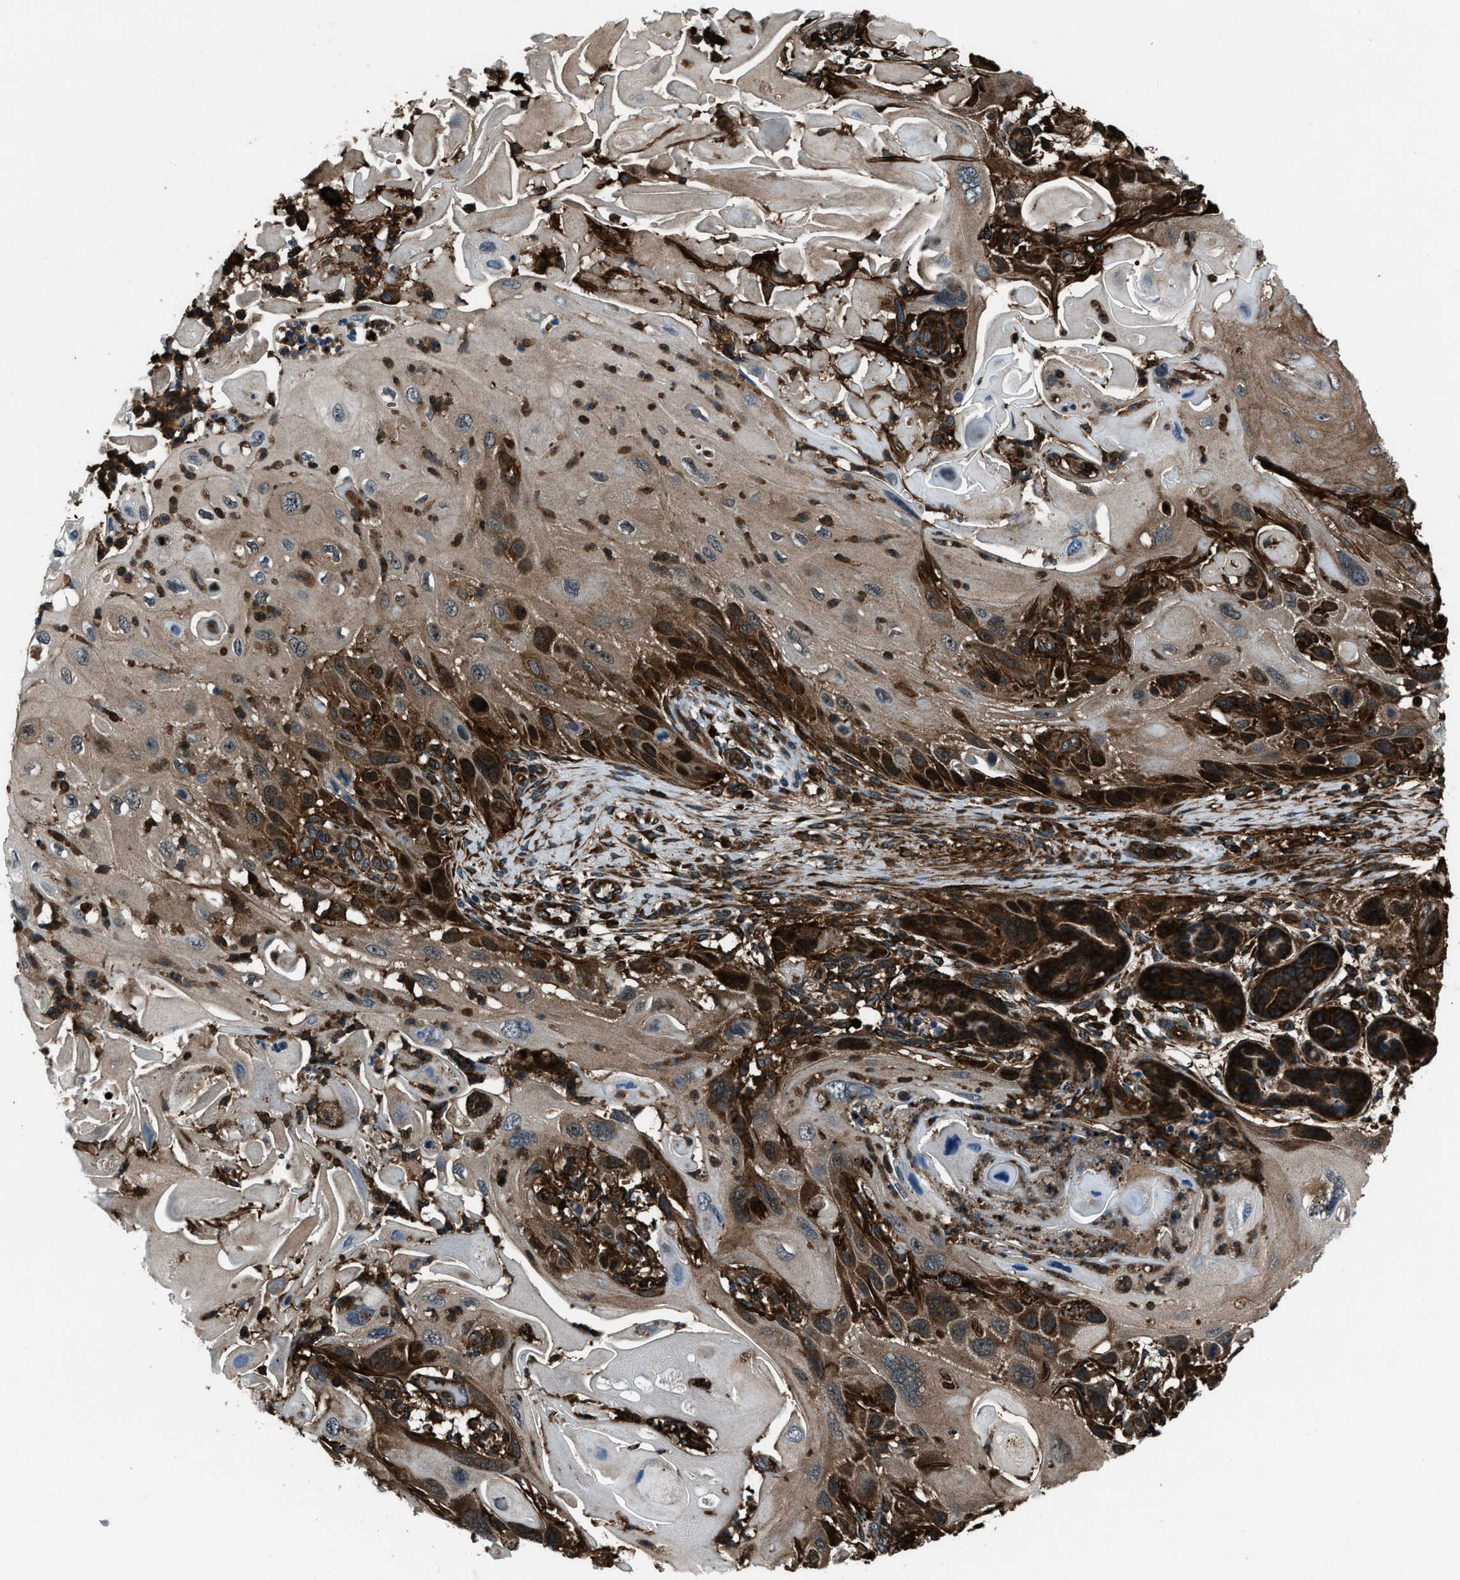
{"staining": {"intensity": "strong", "quantity": "25%-75%", "location": "cytoplasmic/membranous"}, "tissue": "skin cancer", "cell_type": "Tumor cells", "image_type": "cancer", "snomed": [{"axis": "morphology", "description": "Squamous cell carcinoma, NOS"}, {"axis": "topography", "description": "Skin"}], "caption": "Strong cytoplasmic/membranous positivity for a protein is identified in approximately 25%-75% of tumor cells of skin cancer using immunohistochemistry.", "gene": "SNX30", "patient": {"sex": "female", "age": 77}}